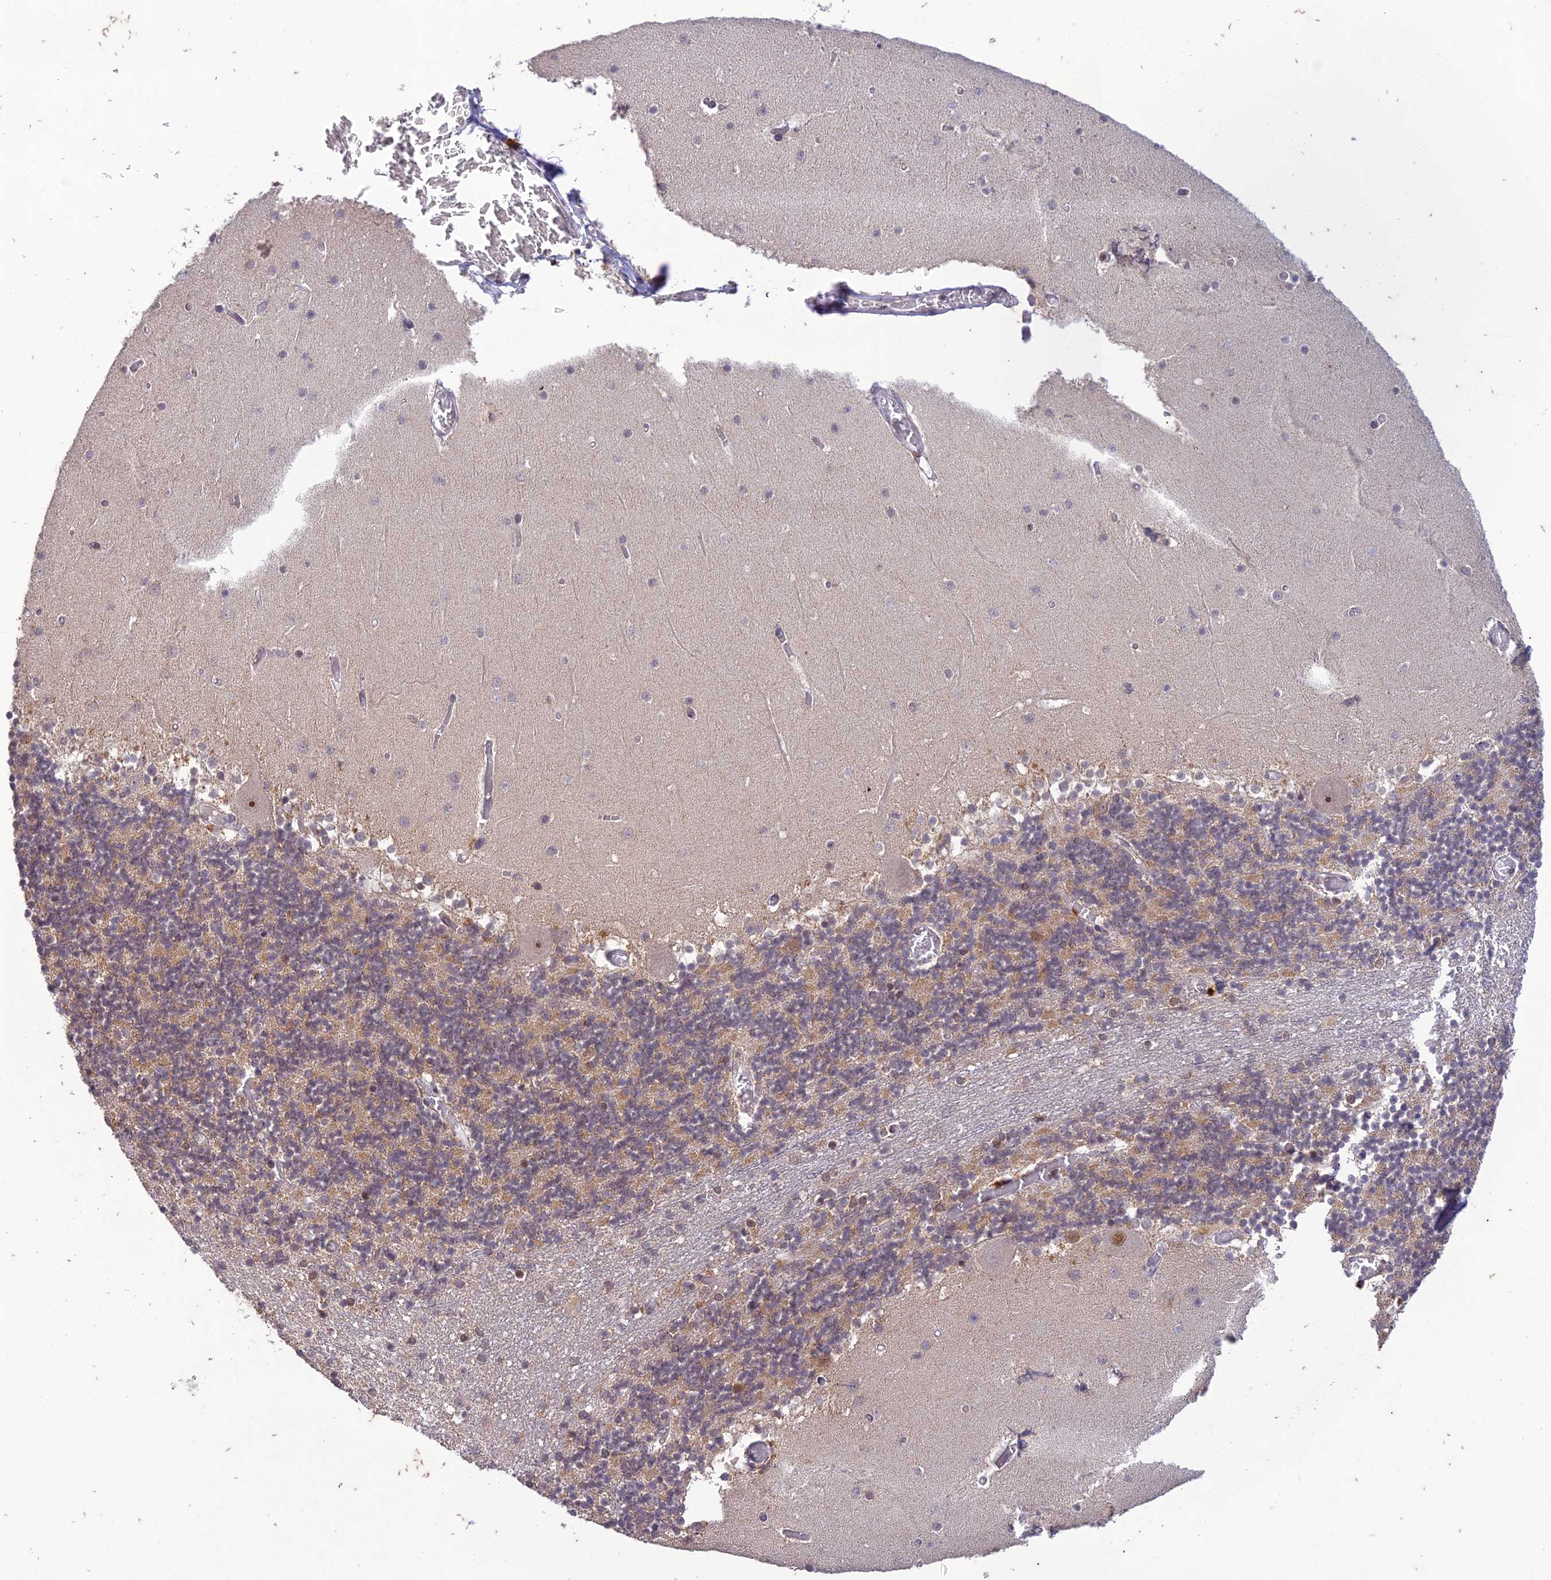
{"staining": {"intensity": "weak", "quantity": "25%-75%", "location": "cytoplasmic/membranous,nuclear"}, "tissue": "cerebellum", "cell_type": "Cells in granular layer", "image_type": "normal", "snomed": [{"axis": "morphology", "description": "Normal tissue, NOS"}, {"axis": "topography", "description": "Cerebellum"}], "caption": "Immunohistochemical staining of unremarkable cerebellum reveals low levels of weak cytoplasmic/membranous,nuclear expression in about 25%-75% of cells in granular layer. (IHC, brightfield microscopy, high magnification).", "gene": "POP4", "patient": {"sex": "female", "age": 28}}